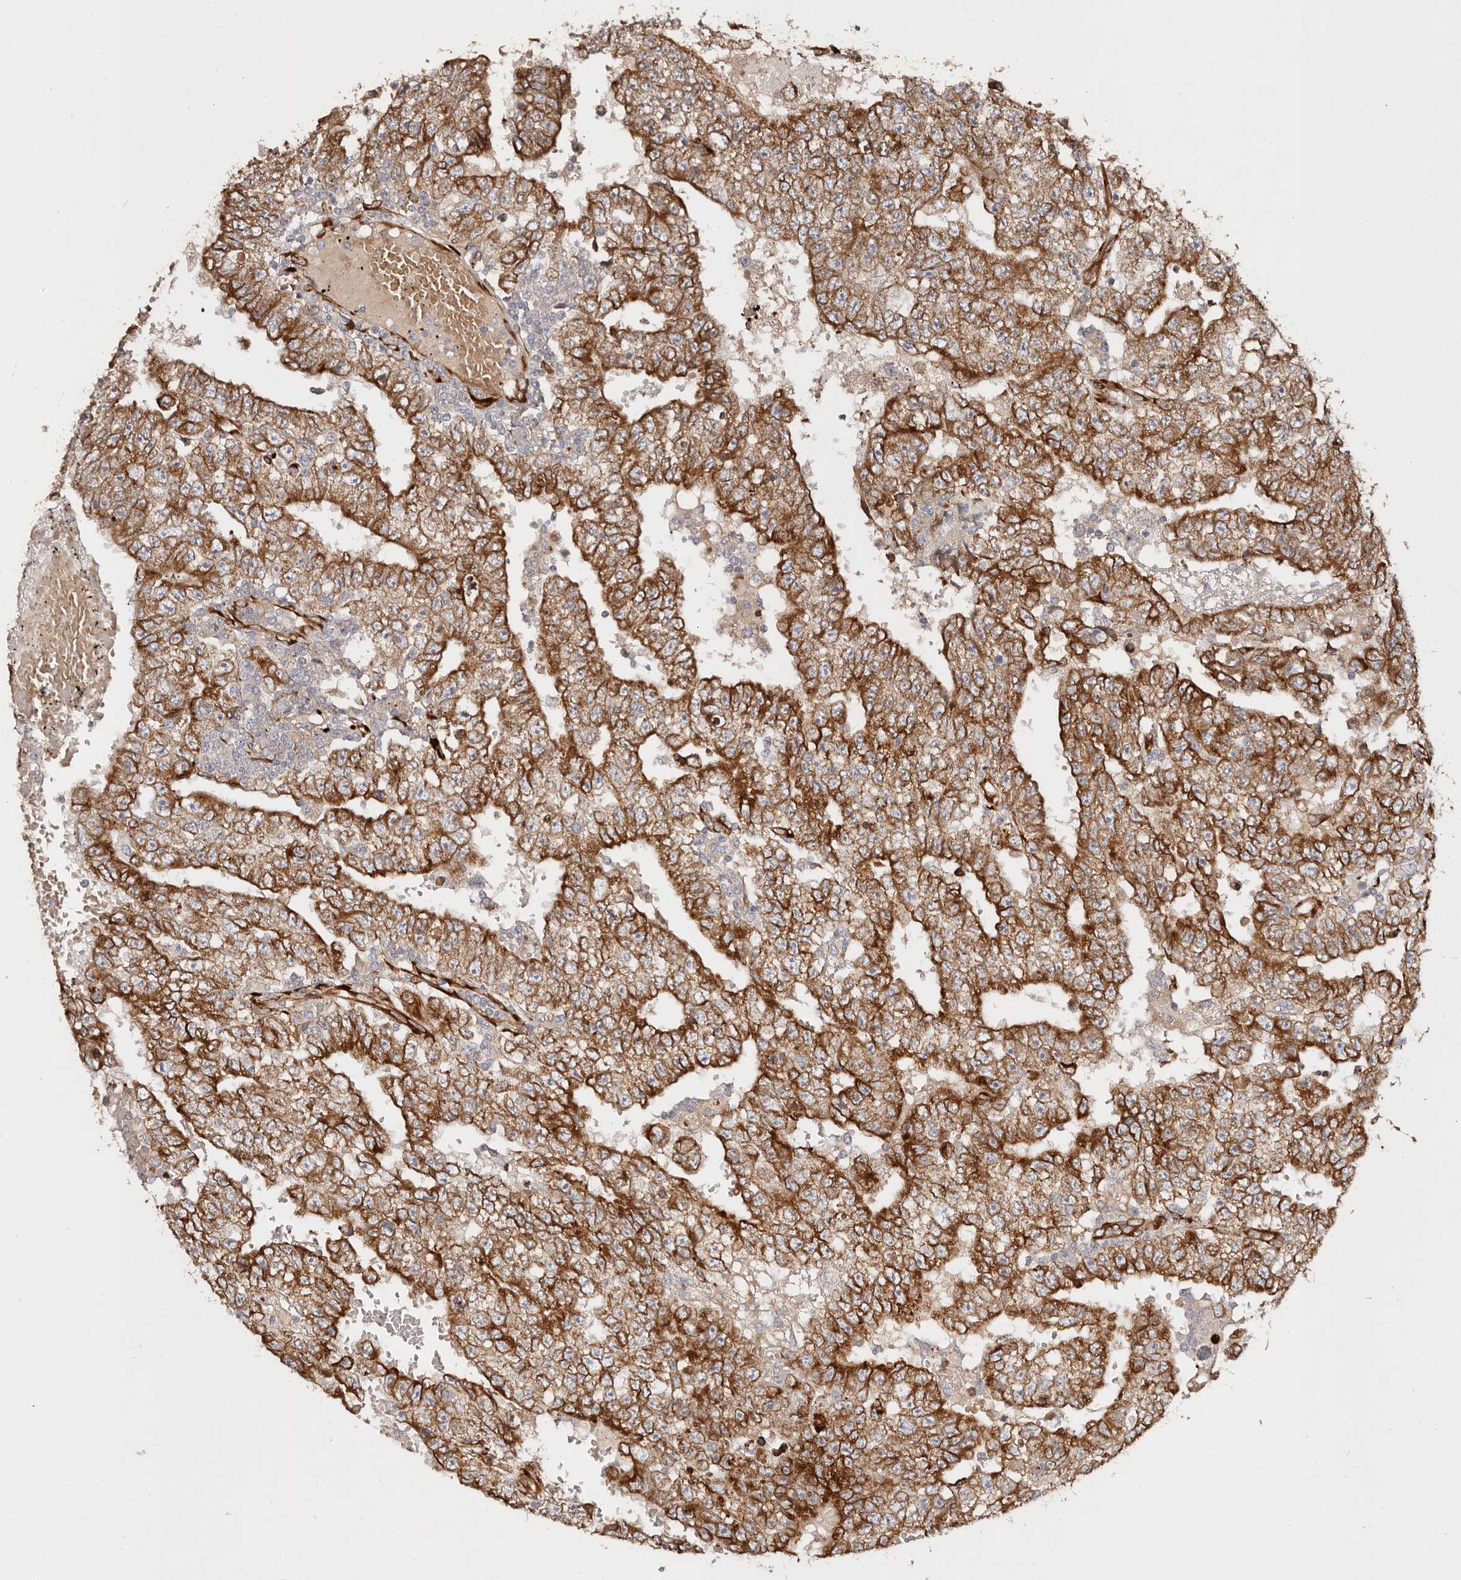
{"staining": {"intensity": "strong", "quantity": ">75%", "location": "cytoplasmic/membranous"}, "tissue": "testis cancer", "cell_type": "Tumor cells", "image_type": "cancer", "snomed": [{"axis": "morphology", "description": "Carcinoma, Embryonal, NOS"}, {"axis": "topography", "description": "Testis"}], "caption": "Human embryonal carcinoma (testis) stained with a protein marker shows strong staining in tumor cells.", "gene": "SERPINH1", "patient": {"sex": "male", "age": 25}}